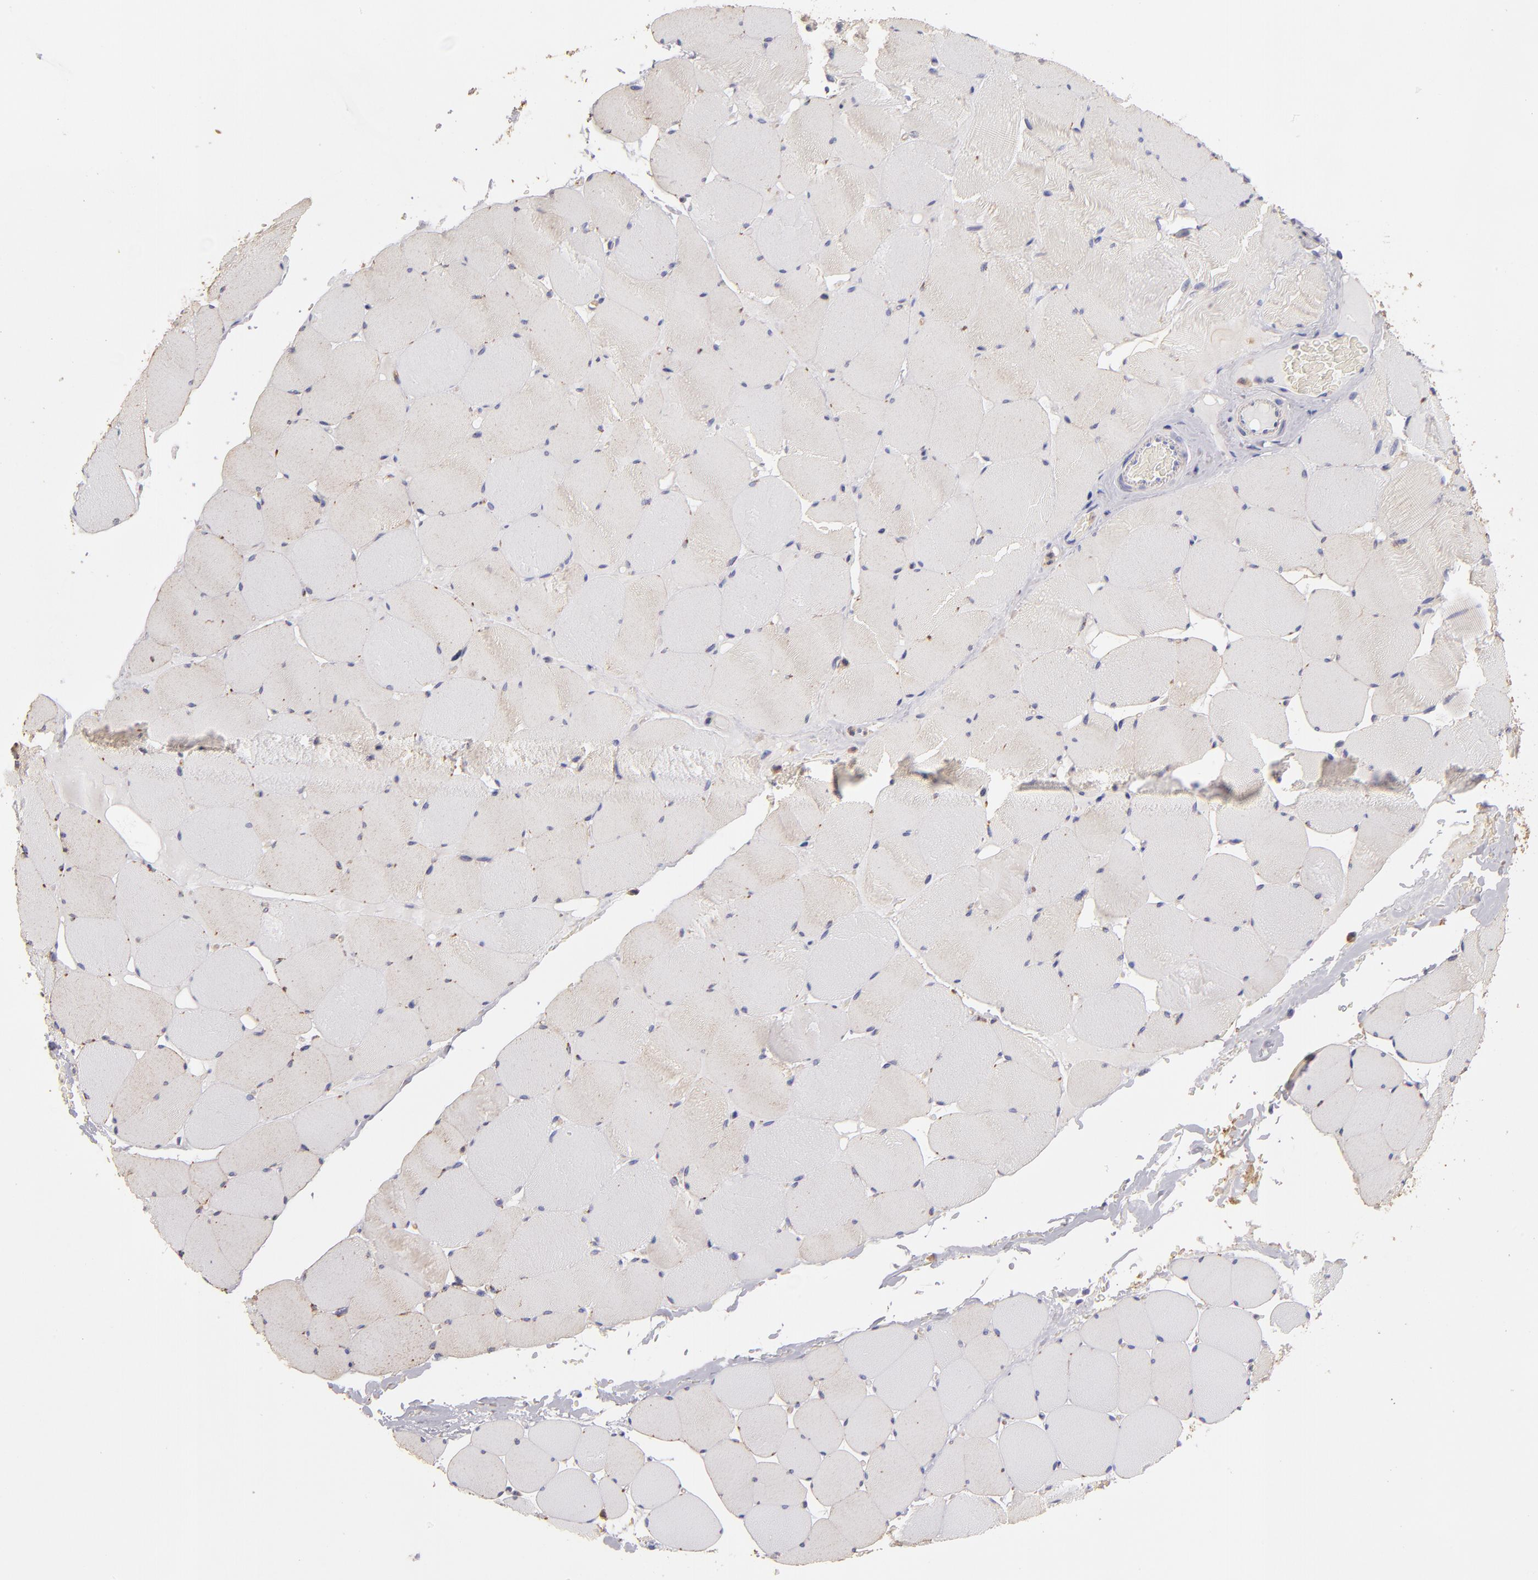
{"staining": {"intensity": "negative", "quantity": "none", "location": "none"}, "tissue": "skeletal muscle", "cell_type": "Myocytes", "image_type": "normal", "snomed": [{"axis": "morphology", "description": "Normal tissue, NOS"}, {"axis": "topography", "description": "Skeletal muscle"}], "caption": "An immunohistochemistry (IHC) image of unremarkable skeletal muscle is shown. There is no staining in myocytes of skeletal muscle. (Brightfield microscopy of DAB (3,3'-diaminobenzidine) IHC at high magnification).", "gene": "ABCB1", "patient": {"sex": "male", "age": 62}}